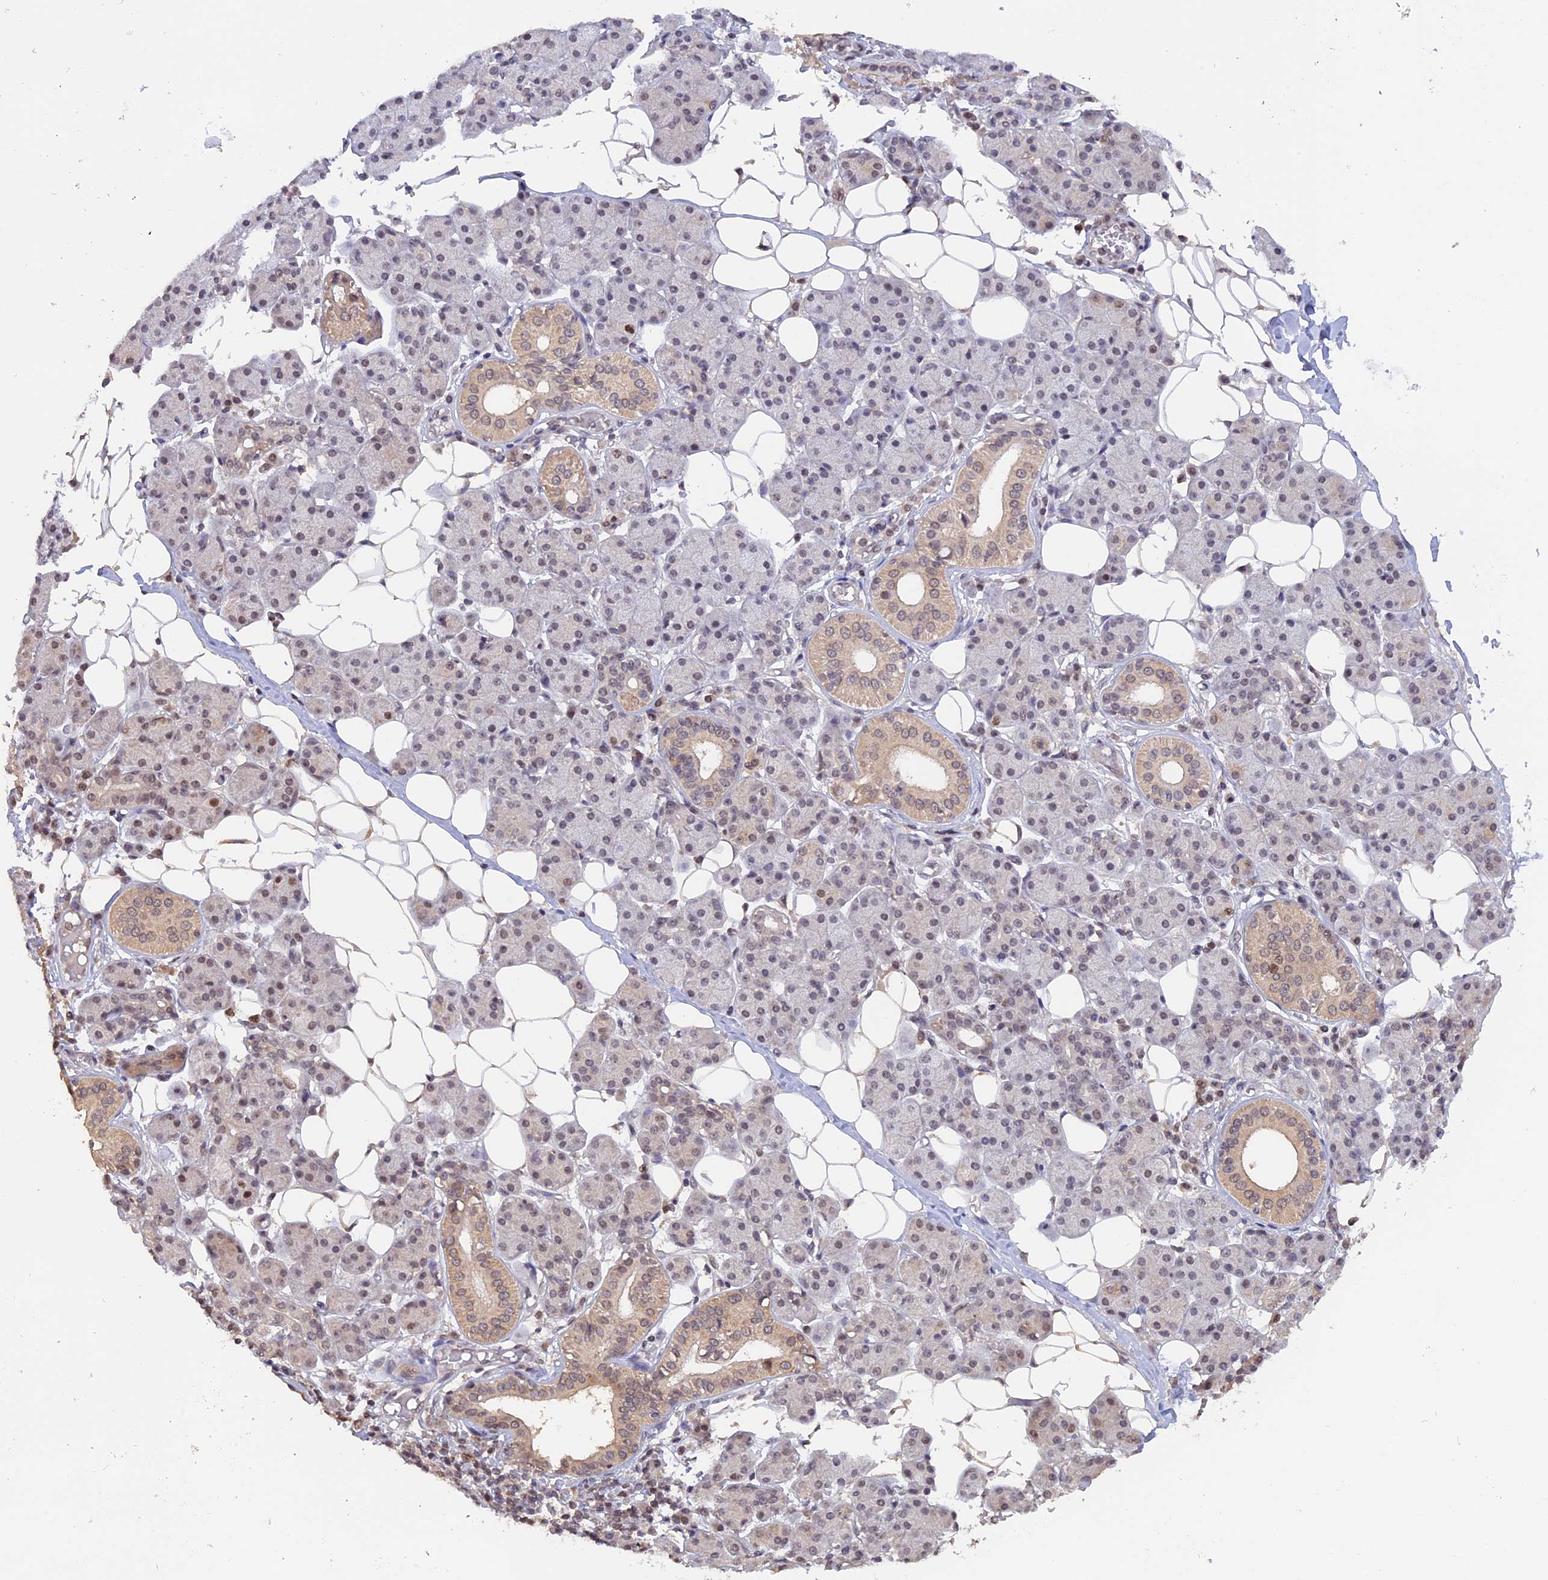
{"staining": {"intensity": "weak", "quantity": "25%-75%", "location": "cytoplasmic/membranous,nuclear"}, "tissue": "salivary gland", "cell_type": "Glandular cells", "image_type": "normal", "snomed": [{"axis": "morphology", "description": "Normal tissue, NOS"}, {"axis": "topography", "description": "Salivary gland"}], "caption": "An immunohistochemistry (IHC) histopathology image of benign tissue is shown. Protein staining in brown shows weak cytoplasmic/membranous,nuclear positivity in salivary gland within glandular cells.", "gene": "RFC5", "patient": {"sex": "female", "age": 33}}